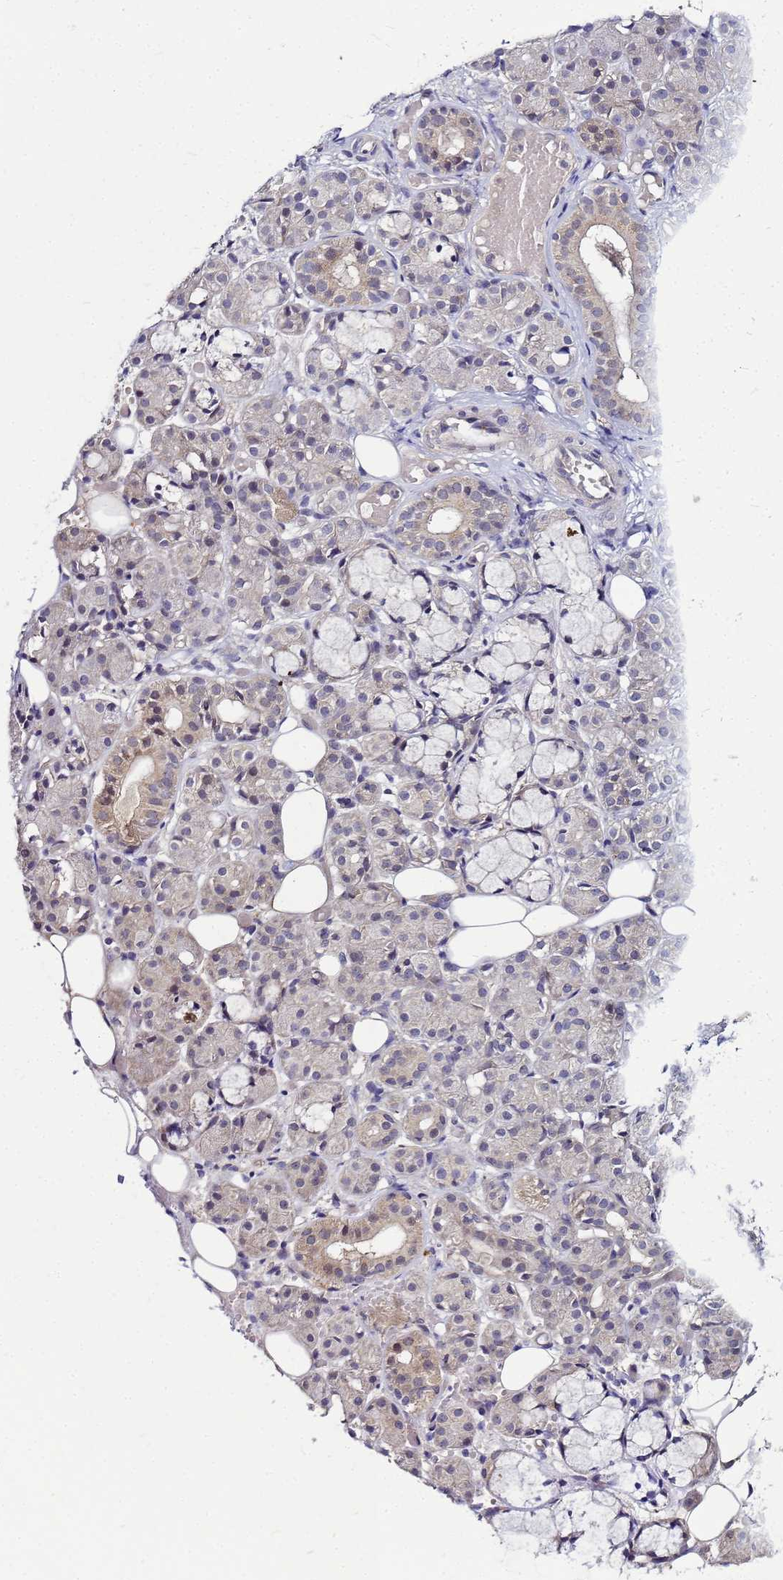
{"staining": {"intensity": "weak", "quantity": "<25%", "location": "cytoplasmic/membranous"}, "tissue": "salivary gland", "cell_type": "Glandular cells", "image_type": "normal", "snomed": [{"axis": "morphology", "description": "Normal tissue, NOS"}, {"axis": "topography", "description": "Salivary gland"}], "caption": "Unremarkable salivary gland was stained to show a protein in brown. There is no significant expression in glandular cells. The staining is performed using DAB brown chromogen with nuclei counter-stained in using hematoxylin.", "gene": "SAT1", "patient": {"sex": "male", "age": 63}}